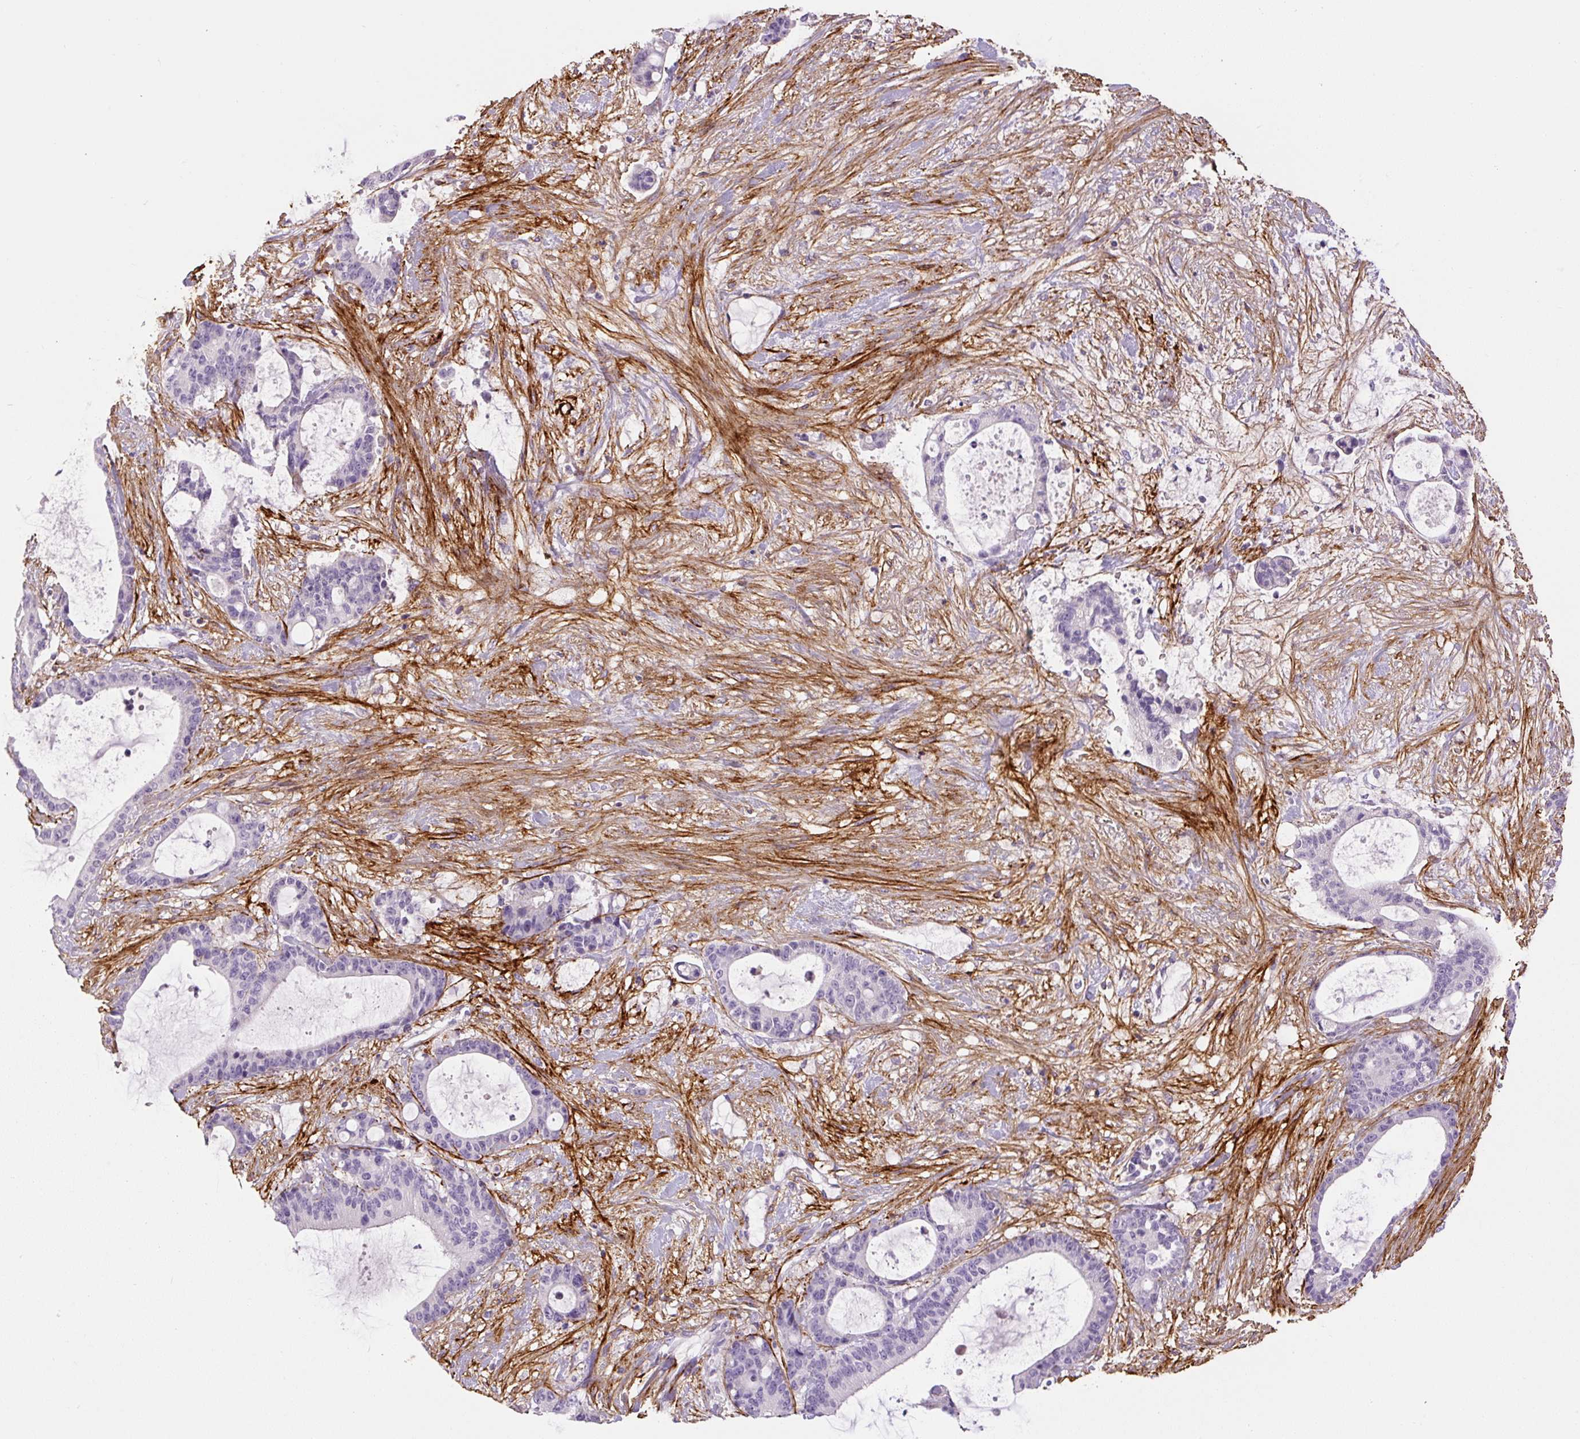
{"staining": {"intensity": "negative", "quantity": "none", "location": "none"}, "tissue": "liver cancer", "cell_type": "Tumor cells", "image_type": "cancer", "snomed": [{"axis": "morphology", "description": "Normal tissue, NOS"}, {"axis": "morphology", "description": "Cholangiocarcinoma"}, {"axis": "topography", "description": "Liver"}, {"axis": "topography", "description": "Peripheral nerve tissue"}], "caption": "Human liver cholangiocarcinoma stained for a protein using immunohistochemistry (IHC) demonstrates no staining in tumor cells.", "gene": "FBN1", "patient": {"sex": "female", "age": 73}}